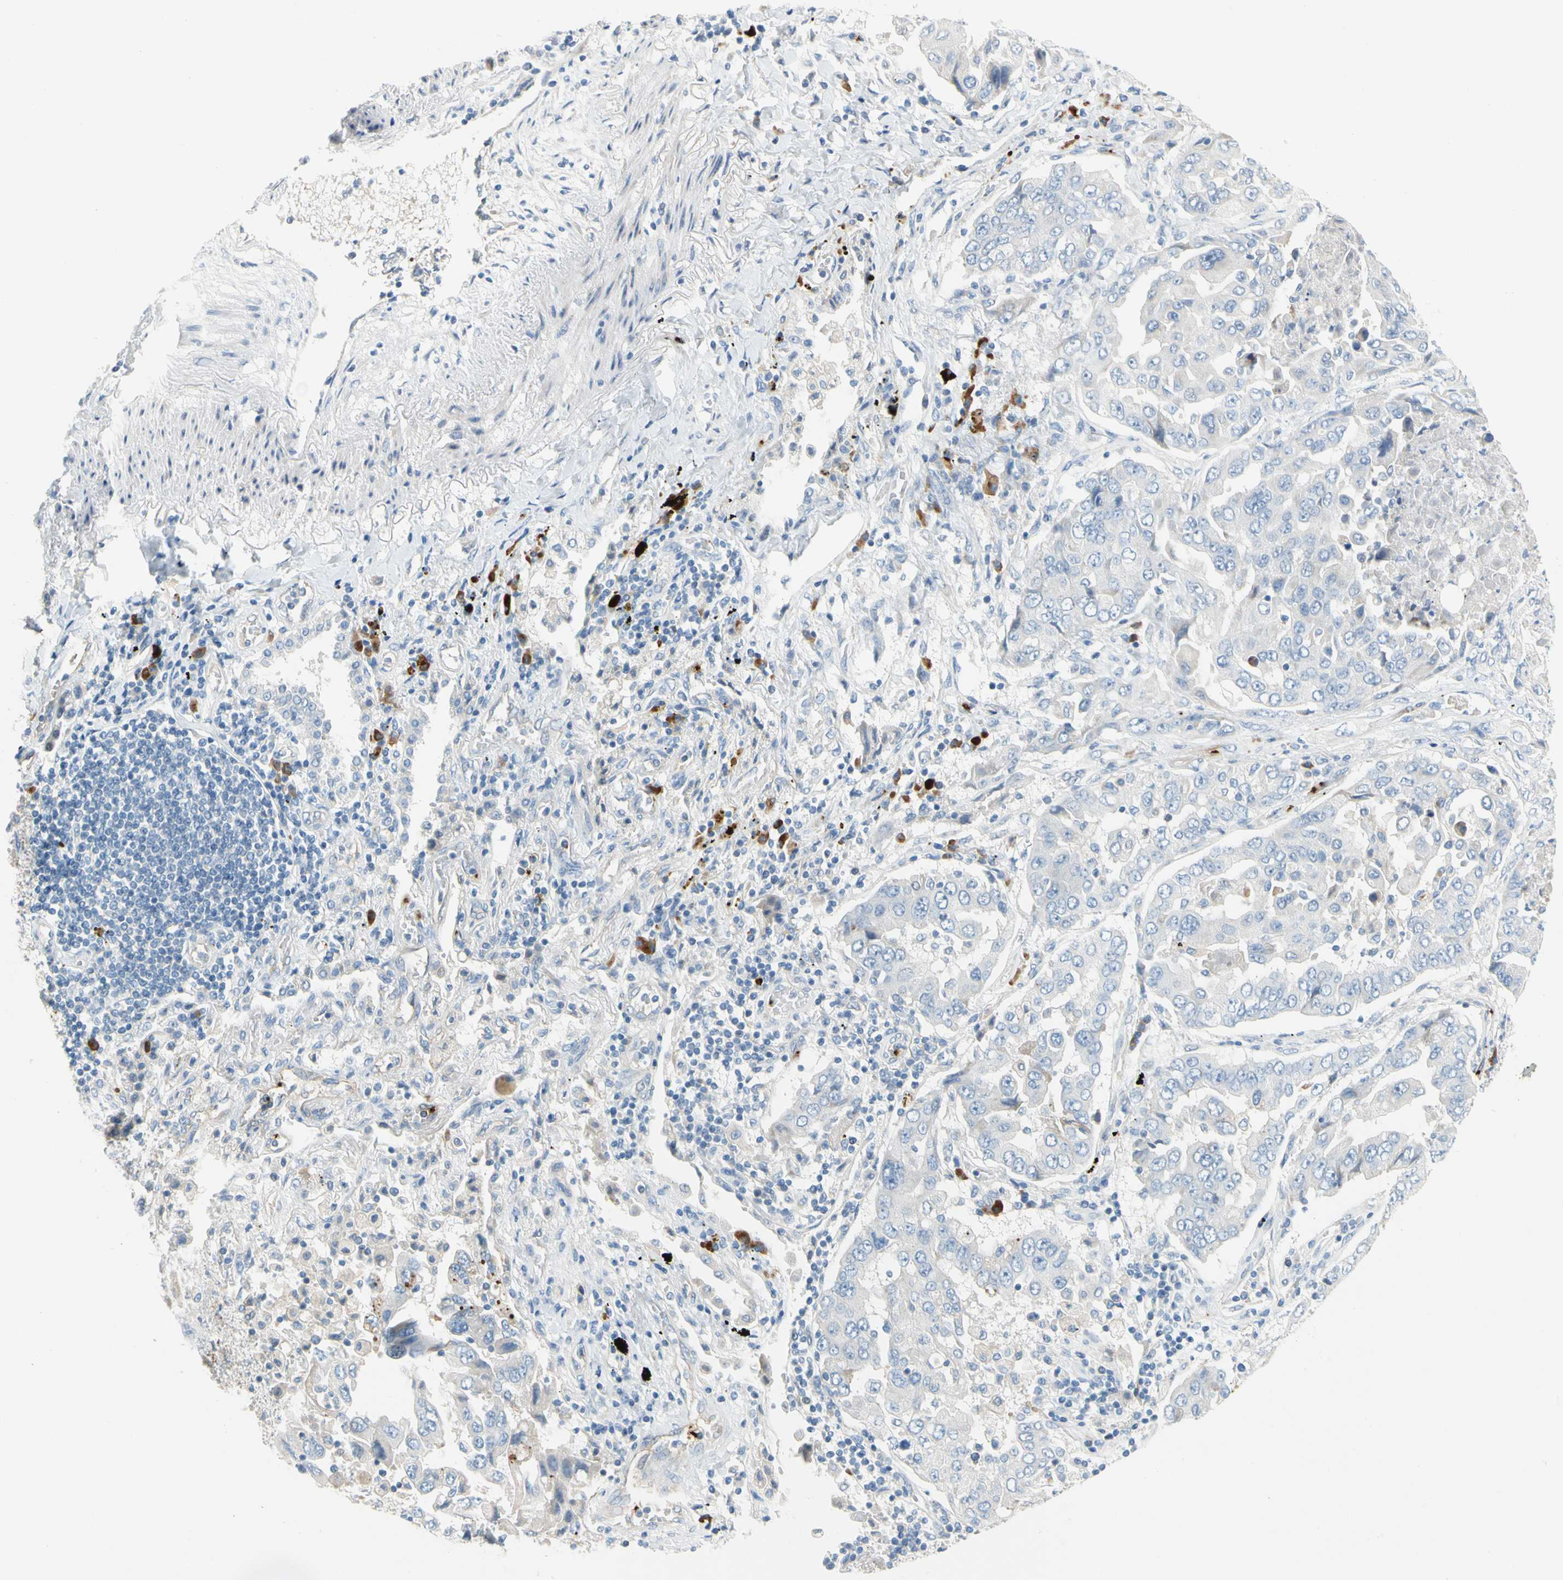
{"staining": {"intensity": "negative", "quantity": "none", "location": "none"}, "tissue": "lung cancer", "cell_type": "Tumor cells", "image_type": "cancer", "snomed": [{"axis": "morphology", "description": "Adenocarcinoma, NOS"}, {"axis": "topography", "description": "Lung"}], "caption": "Lung cancer (adenocarcinoma) was stained to show a protein in brown. There is no significant expression in tumor cells.", "gene": "PPBP", "patient": {"sex": "female", "age": 65}}